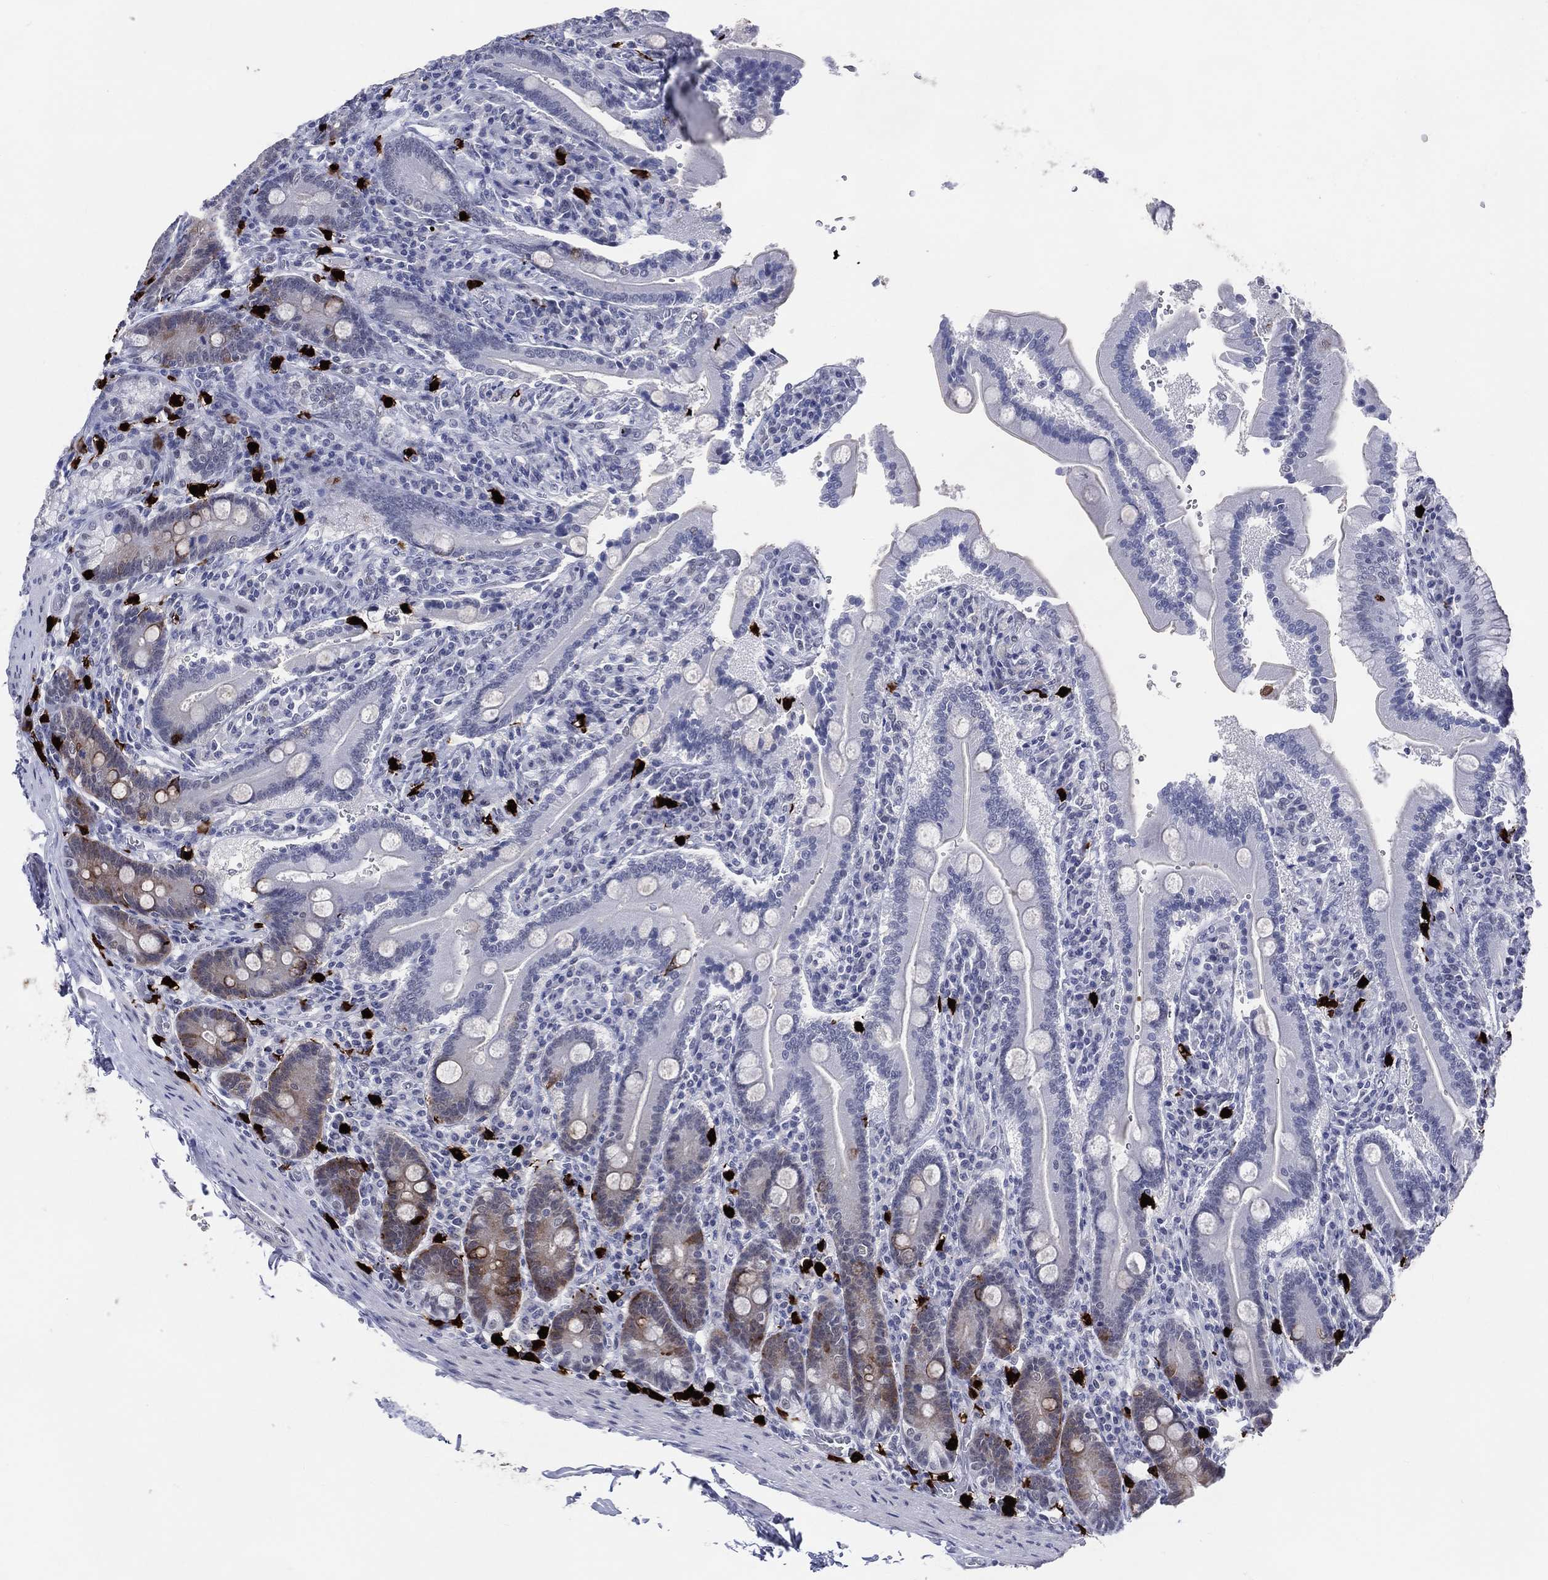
{"staining": {"intensity": "moderate", "quantity": "<25%", "location": "cytoplasmic/membranous"}, "tissue": "duodenum", "cell_type": "Glandular cells", "image_type": "normal", "snomed": [{"axis": "morphology", "description": "Normal tissue, NOS"}, {"axis": "topography", "description": "Duodenum"}], "caption": "High-power microscopy captured an IHC micrograph of benign duodenum, revealing moderate cytoplasmic/membranous staining in approximately <25% of glandular cells.", "gene": "CFAP58", "patient": {"sex": "female", "age": 62}}